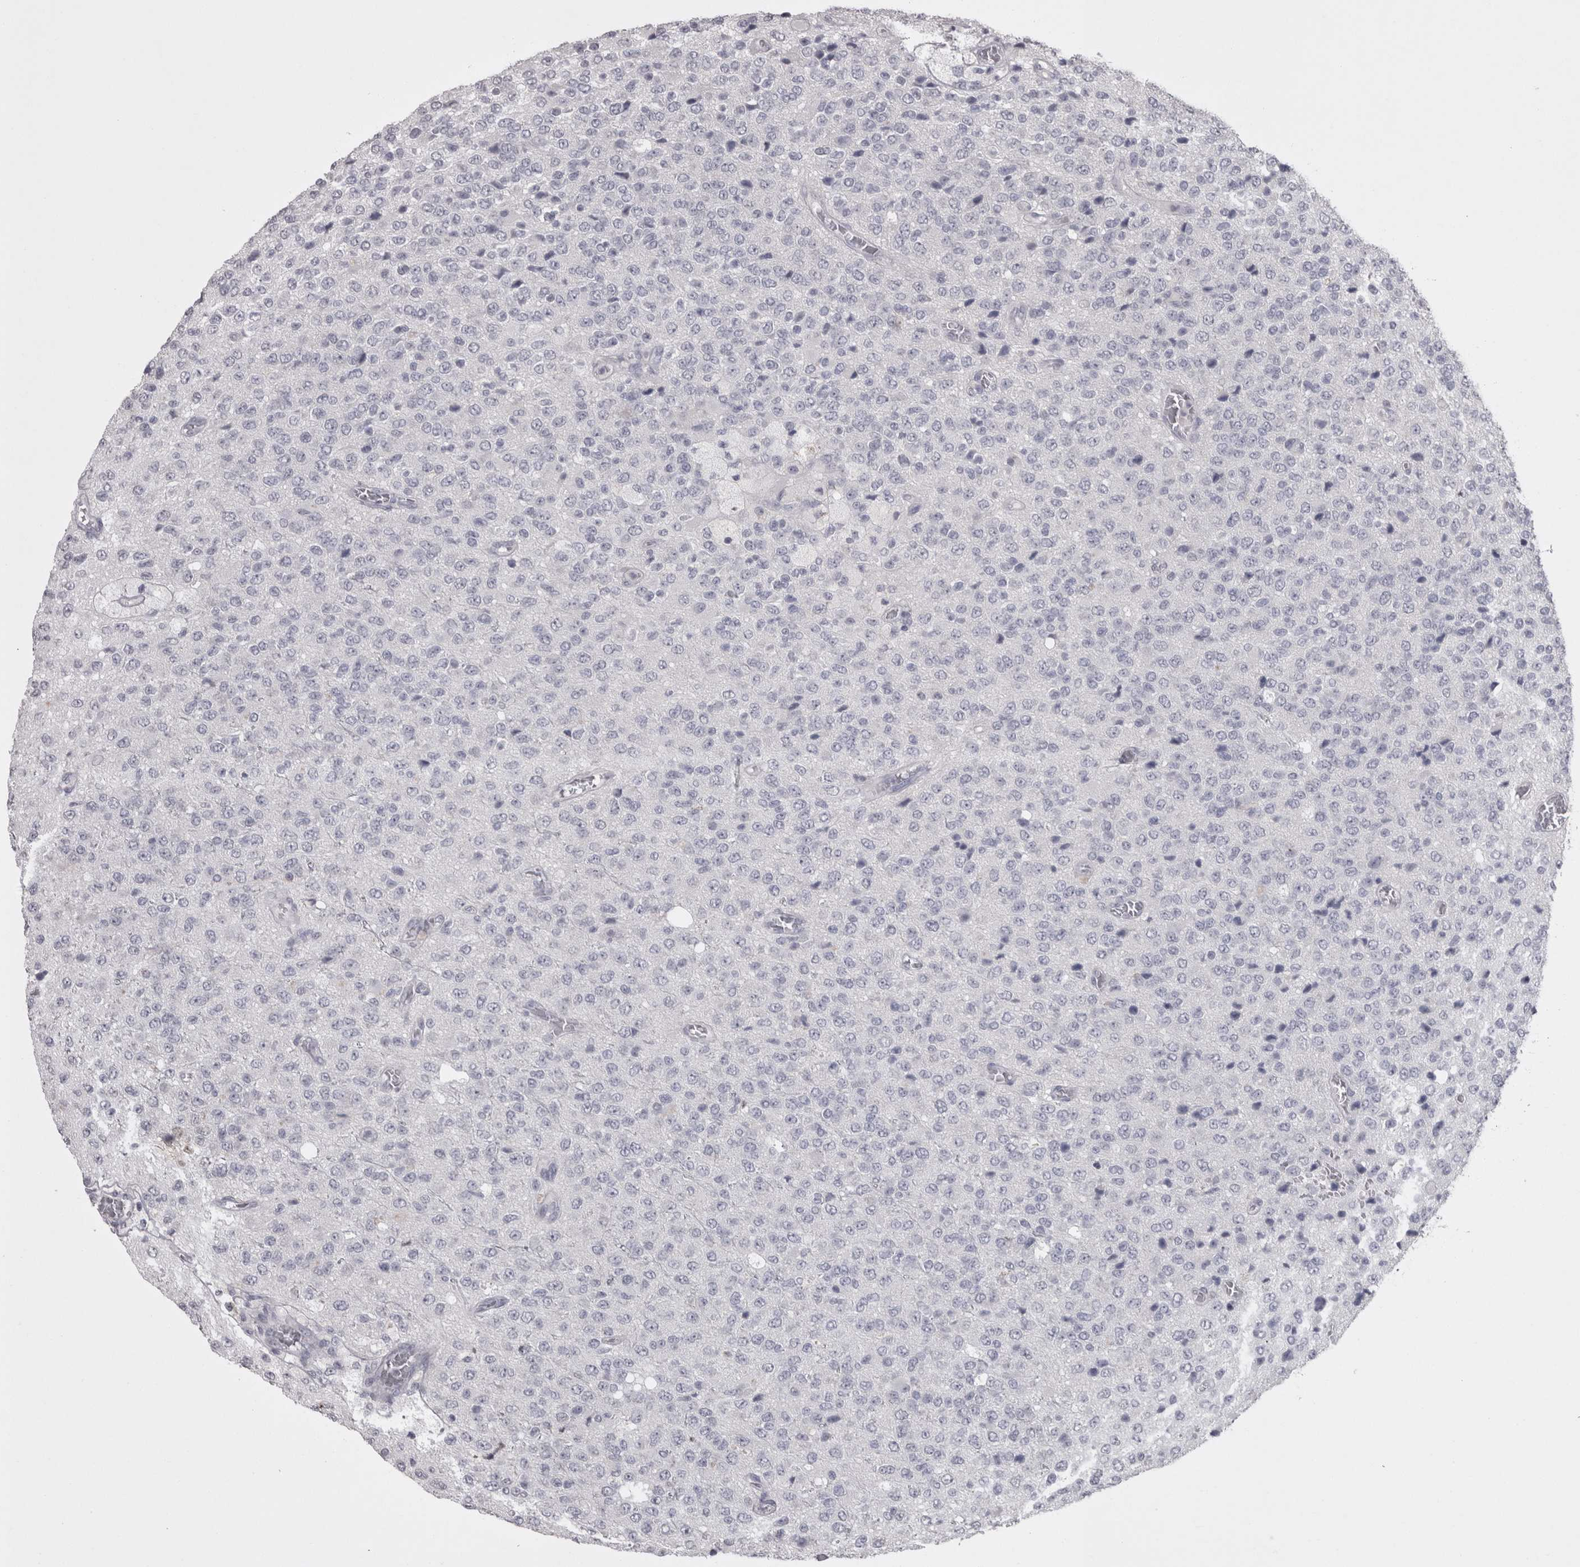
{"staining": {"intensity": "negative", "quantity": "none", "location": "none"}, "tissue": "glioma", "cell_type": "Tumor cells", "image_type": "cancer", "snomed": [{"axis": "morphology", "description": "Glioma, malignant, High grade"}, {"axis": "topography", "description": "pancreas cauda"}], "caption": "Tumor cells show no significant protein staining in glioma. (DAB immunohistochemistry visualized using brightfield microscopy, high magnification).", "gene": "LAX1", "patient": {"sex": "male", "age": 60}}